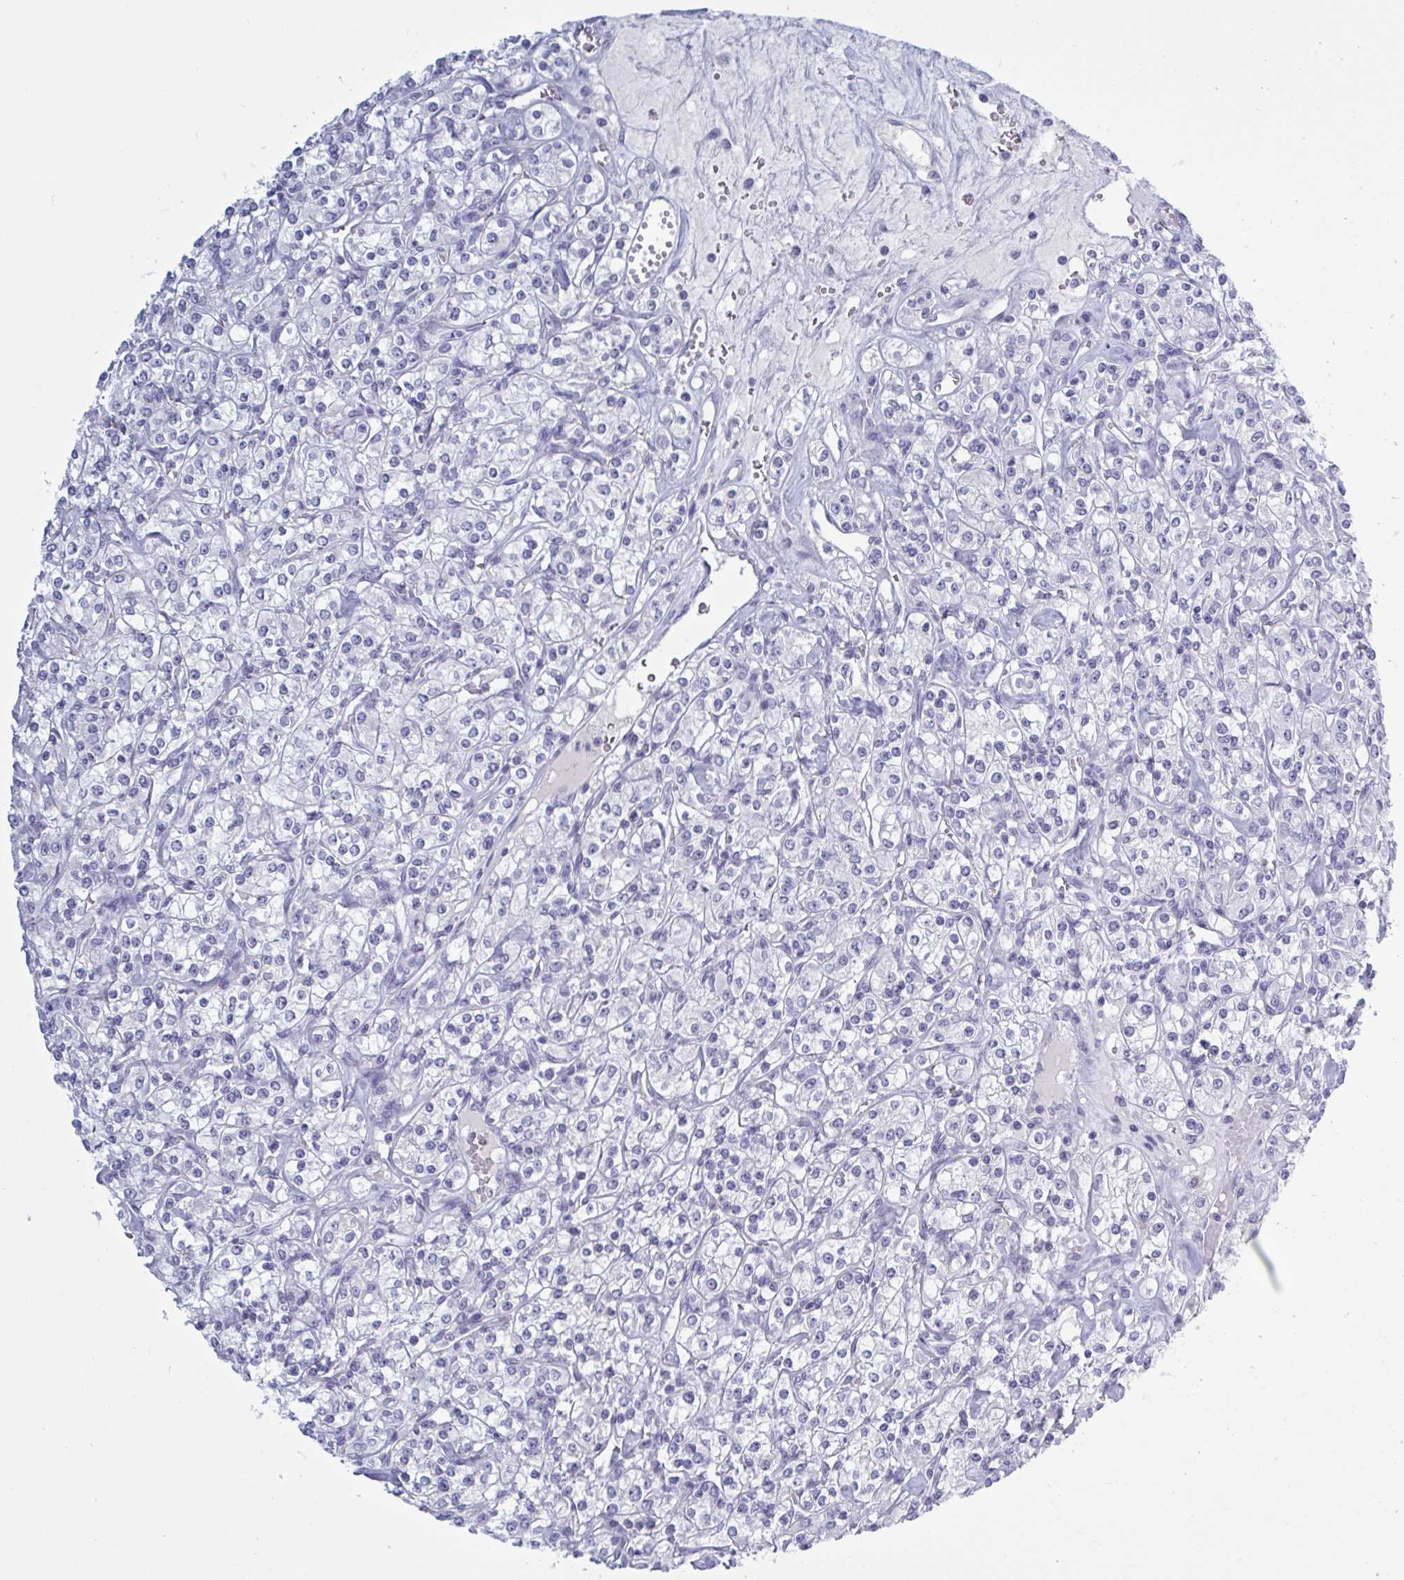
{"staining": {"intensity": "negative", "quantity": "none", "location": "none"}, "tissue": "renal cancer", "cell_type": "Tumor cells", "image_type": "cancer", "snomed": [{"axis": "morphology", "description": "Adenocarcinoma, NOS"}, {"axis": "topography", "description": "Kidney"}], "caption": "Immunohistochemical staining of adenocarcinoma (renal) exhibits no significant staining in tumor cells.", "gene": "NDUFC2", "patient": {"sex": "male", "age": 77}}